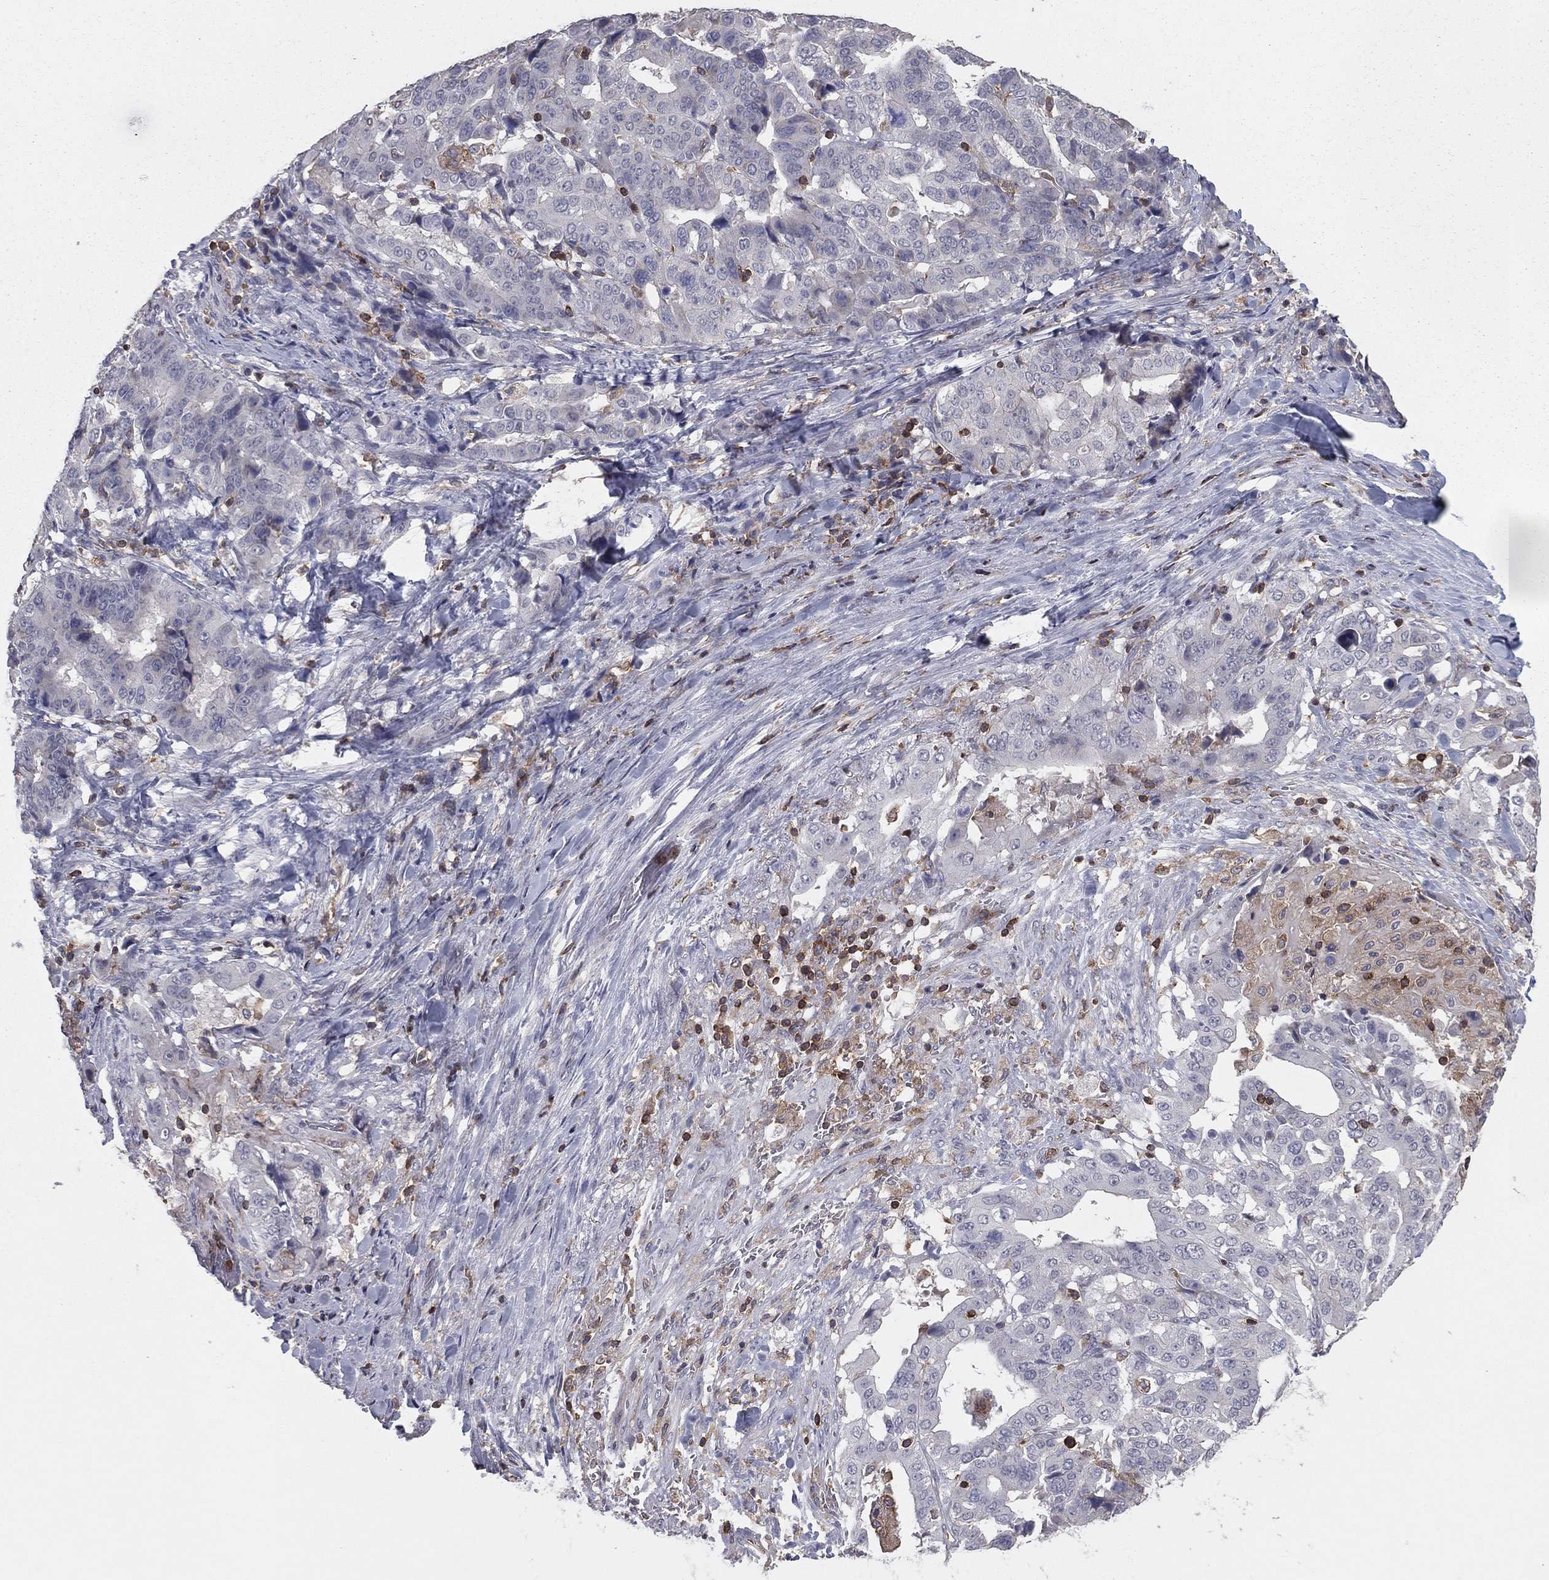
{"staining": {"intensity": "negative", "quantity": "none", "location": "none"}, "tissue": "stomach cancer", "cell_type": "Tumor cells", "image_type": "cancer", "snomed": [{"axis": "morphology", "description": "Adenocarcinoma, NOS"}, {"axis": "topography", "description": "Stomach"}], "caption": "This is a image of immunohistochemistry (IHC) staining of stomach cancer, which shows no positivity in tumor cells.", "gene": "PSTPIP1", "patient": {"sex": "male", "age": 48}}